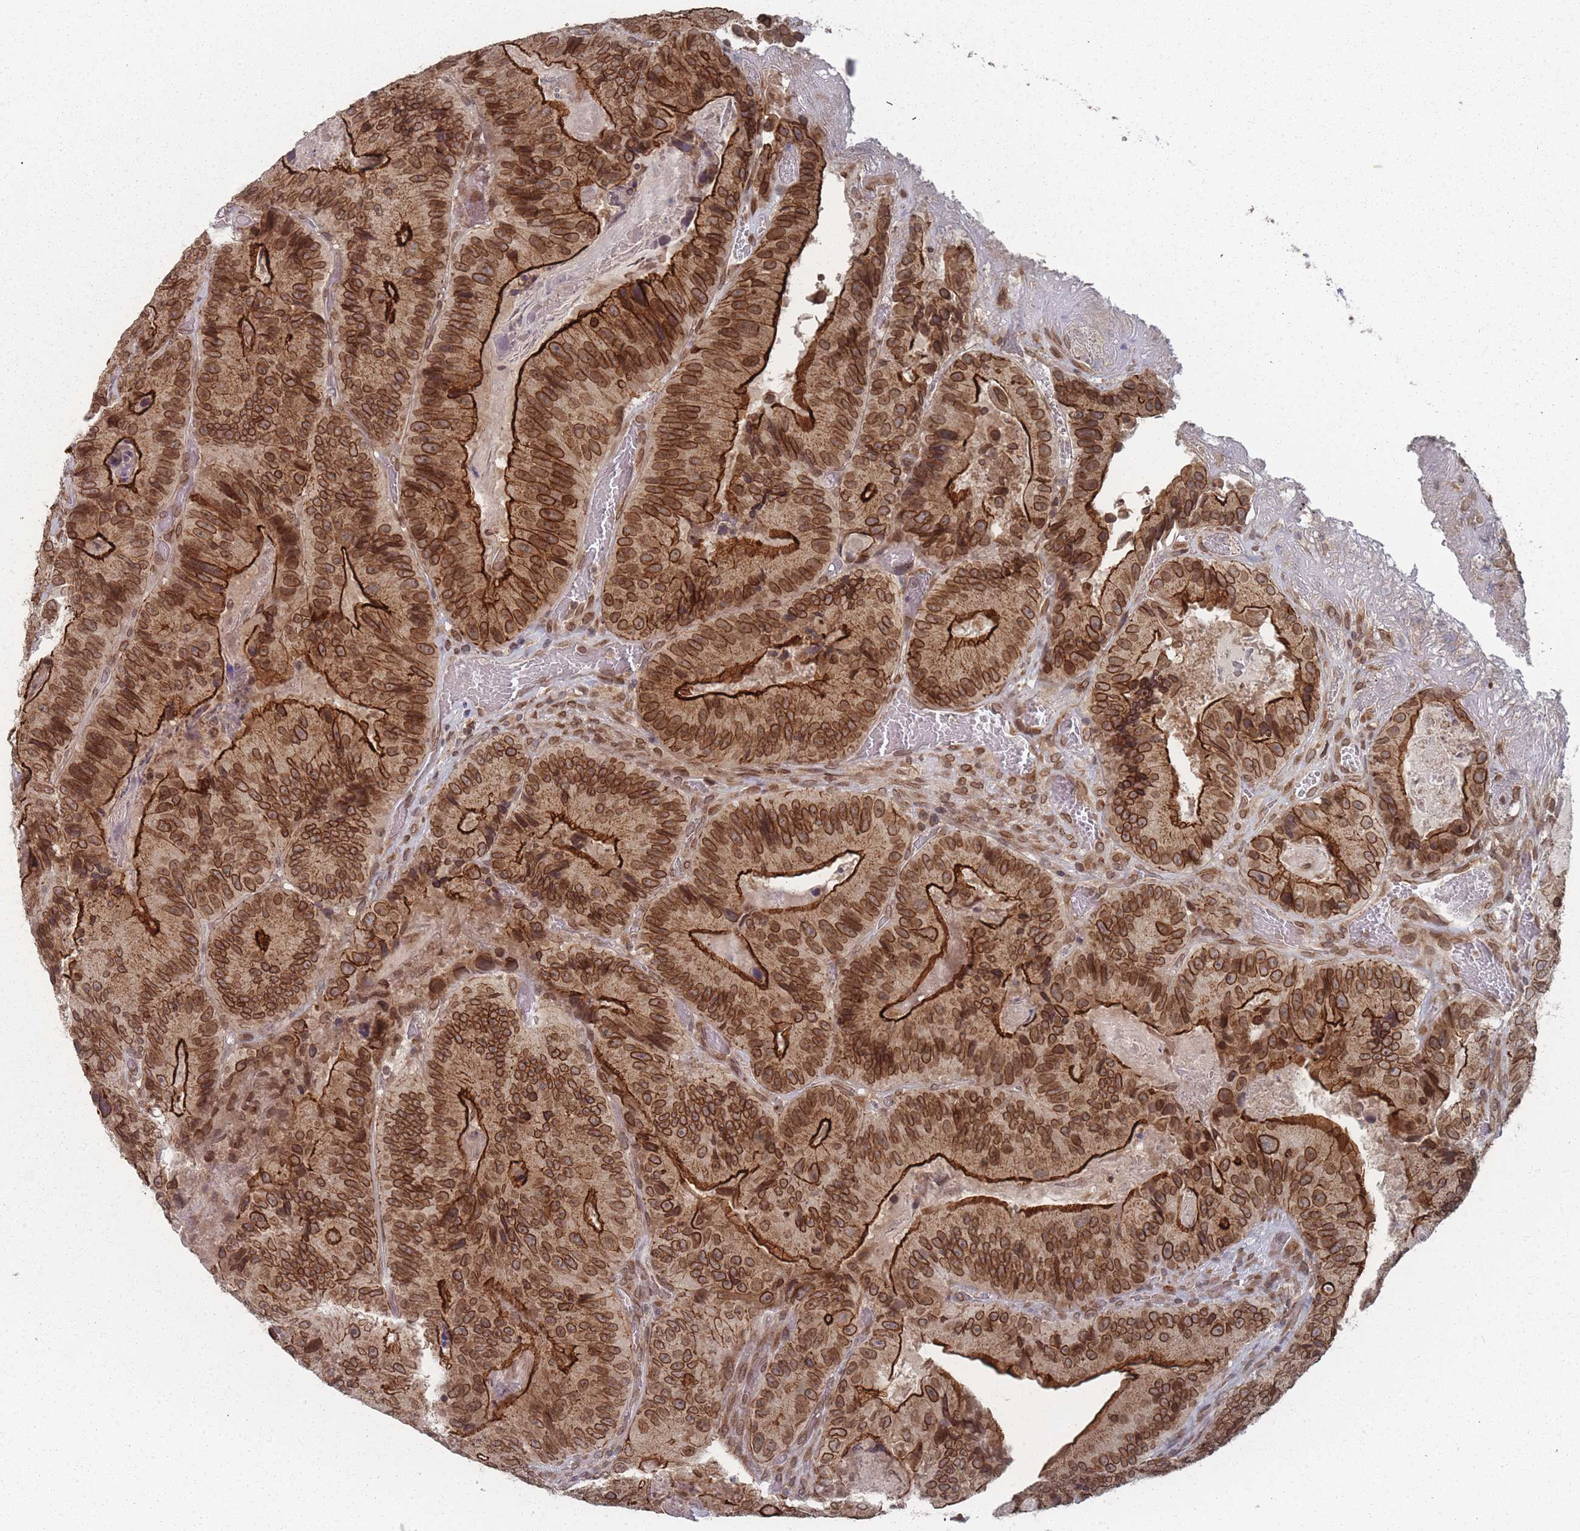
{"staining": {"intensity": "strong", "quantity": ">75%", "location": "cytoplasmic/membranous,nuclear"}, "tissue": "colorectal cancer", "cell_type": "Tumor cells", "image_type": "cancer", "snomed": [{"axis": "morphology", "description": "Adenocarcinoma, NOS"}, {"axis": "topography", "description": "Colon"}], "caption": "IHC of adenocarcinoma (colorectal) reveals high levels of strong cytoplasmic/membranous and nuclear expression in about >75% of tumor cells.", "gene": "TBC1D25", "patient": {"sex": "female", "age": 86}}